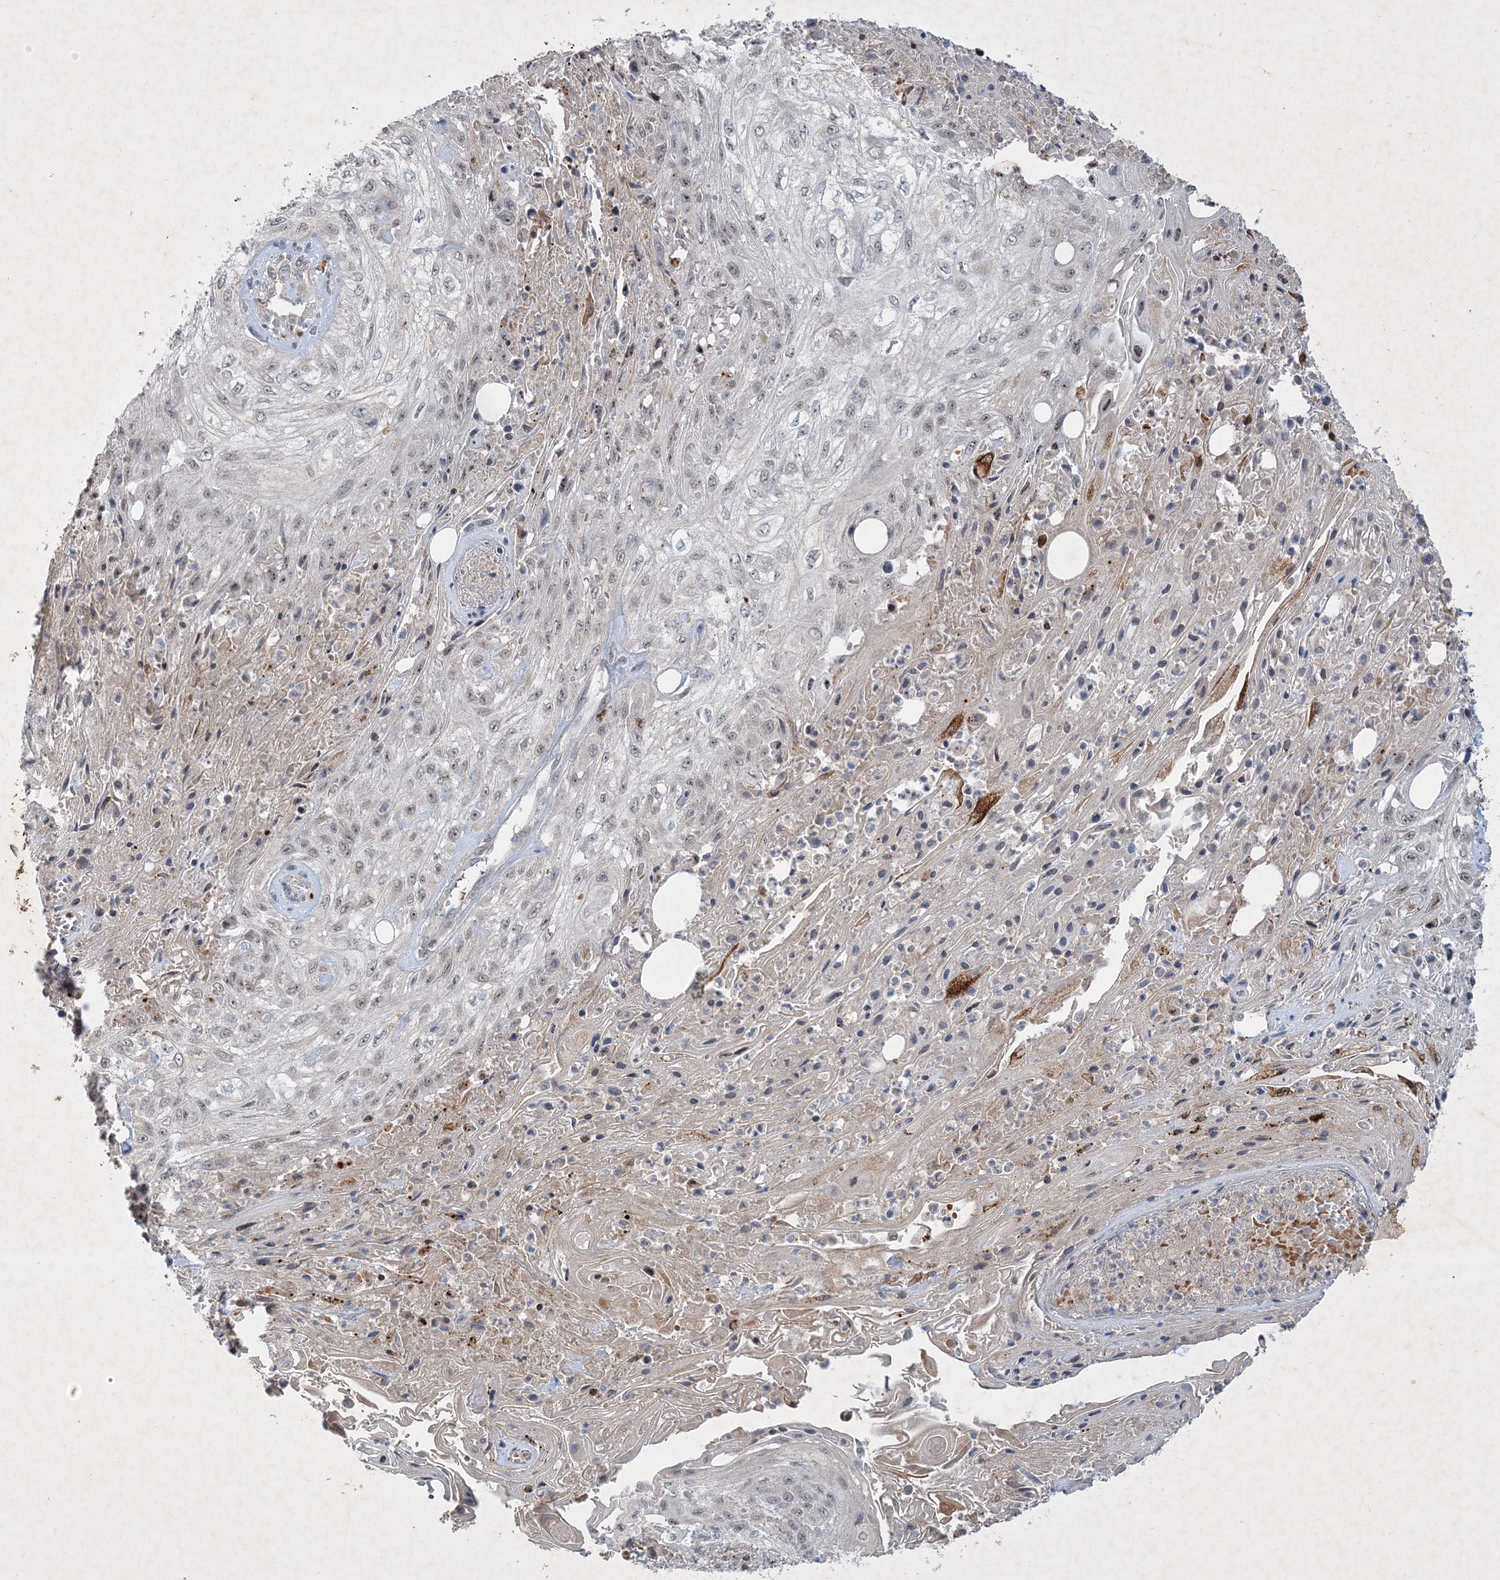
{"staining": {"intensity": "weak", "quantity": "<25%", "location": "nuclear"}, "tissue": "skin cancer", "cell_type": "Tumor cells", "image_type": "cancer", "snomed": [{"axis": "morphology", "description": "Squamous cell carcinoma, NOS"}, {"axis": "morphology", "description": "Squamous cell carcinoma, metastatic, NOS"}, {"axis": "topography", "description": "Skin"}, {"axis": "topography", "description": "Lymph node"}], "caption": "Tumor cells show no significant positivity in skin cancer.", "gene": "THG1L", "patient": {"sex": "male", "age": 75}}